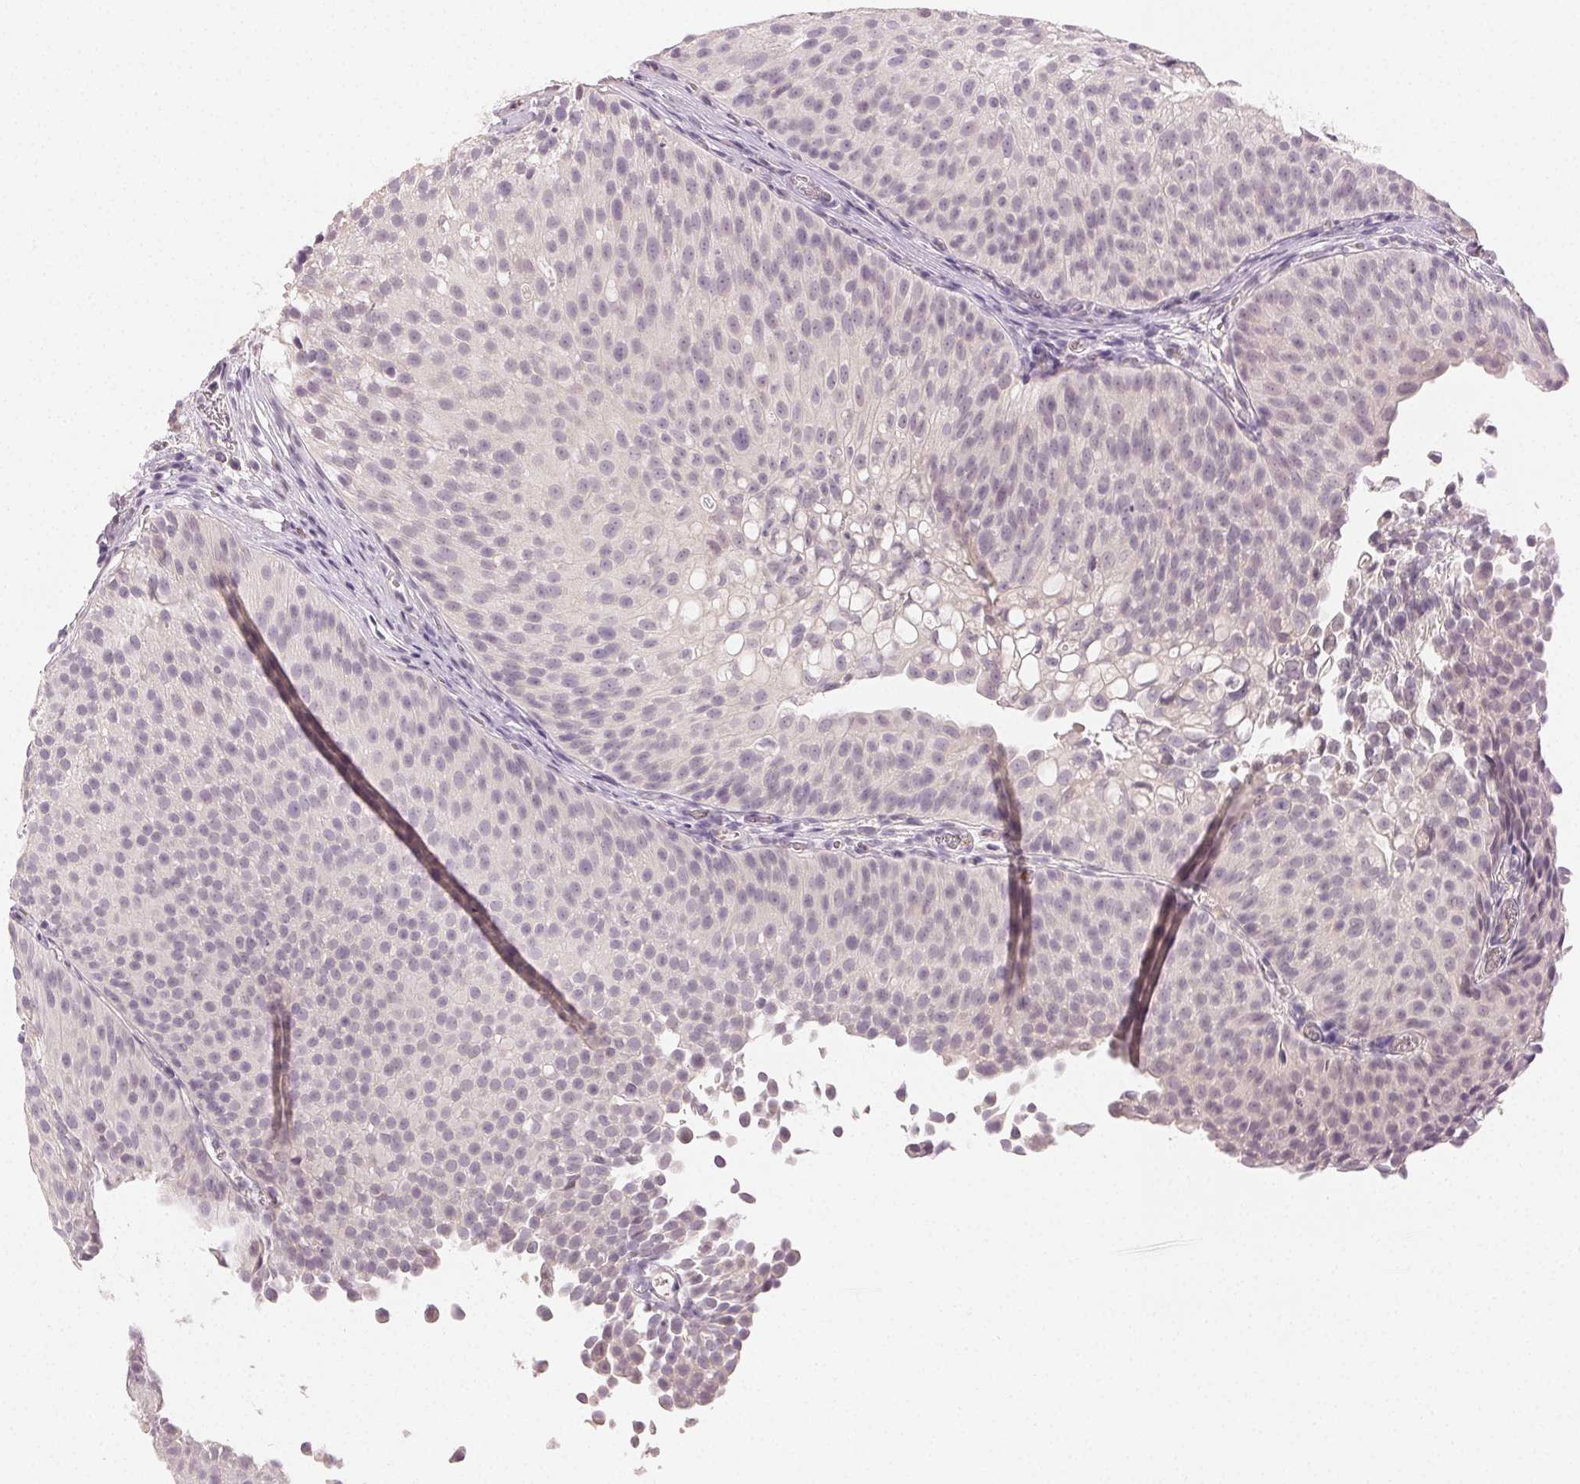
{"staining": {"intensity": "negative", "quantity": "none", "location": "none"}, "tissue": "urothelial cancer", "cell_type": "Tumor cells", "image_type": "cancer", "snomed": [{"axis": "morphology", "description": "Urothelial carcinoma, Low grade"}, {"axis": "topography", "description": "Urinary bladder"}], "caption": "Immunohistochemical staining of urothelial cancer reveals no significant expression in tumor cells.", "gene": "MAP1LC3A", "patient": {"sex": "male", "age": 80}}